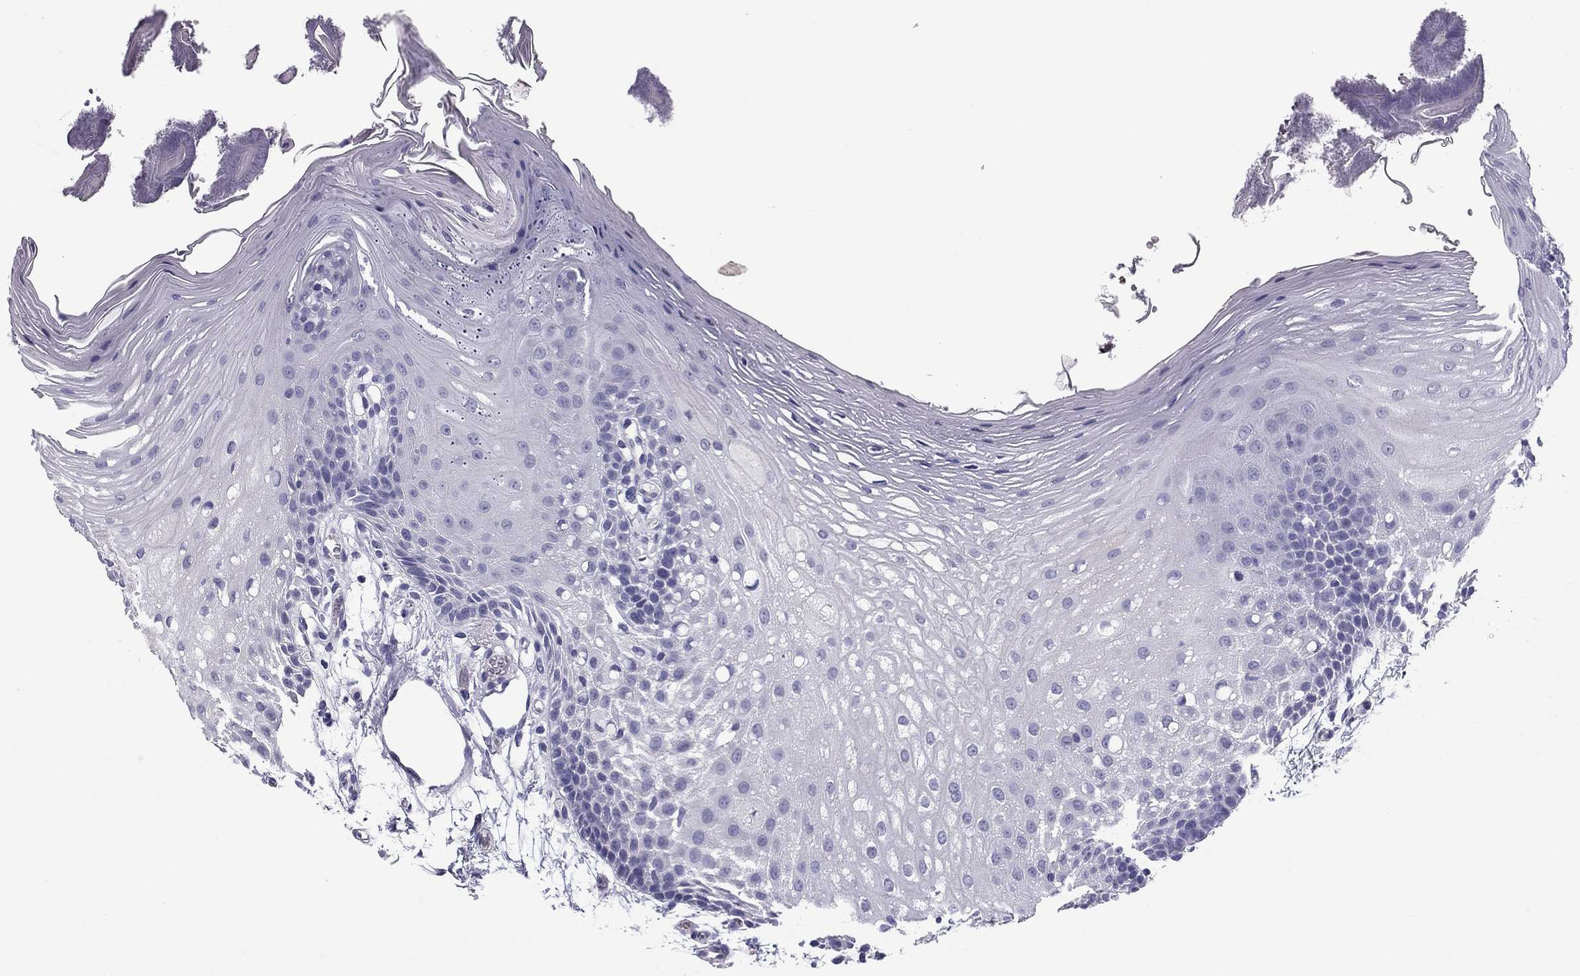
{"staining": {"intensity": "negative", "quantity": "none", "location": "none"}, "tissue": "oral mucosa", "cell_type": "Squamous epithelial cells", "image_type": "normal", "snomed": [{"axis": "morphology", "description": "Normal tissue, NOS"}, {"axis": "morphology", "description": "Squamous cell carcinoma, NOS"}, {"axis": "topography", "description": "Oral tissue"}, {"axis": "topography", "description": "Head-Neck"}], "caption": "Immunohistochemistry image of unremarkable oral mucosa stained for a protein (brown), which shows no expression in squamous epithelial cells.", "gene": "FLNC", "patient": {"sex": "male", "age": 69}}